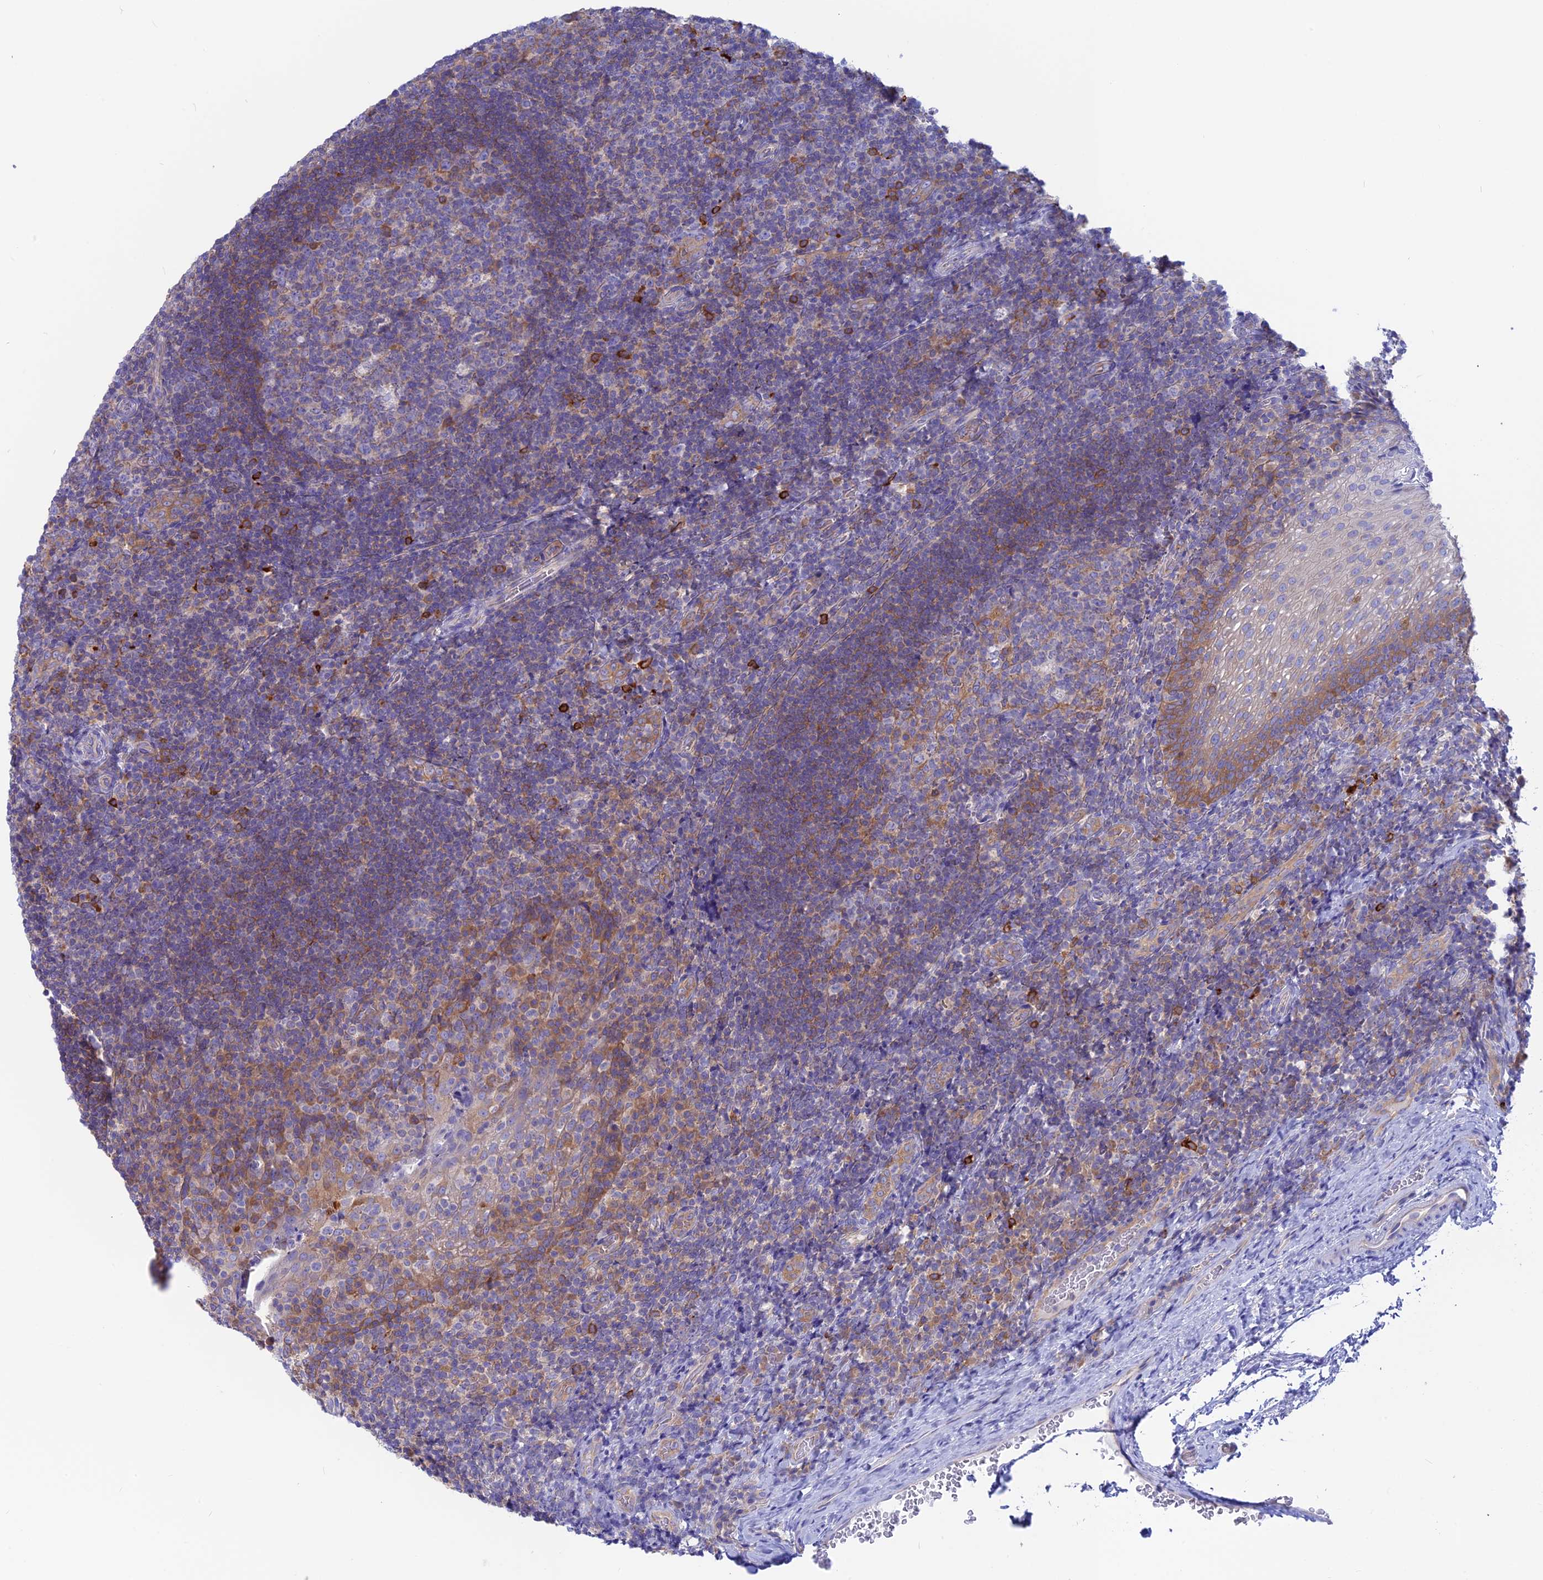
{"staining": {"intensity": "weak", "quantity": "<25%", "location": "cytoplasmic/membranous"}, "tissue": "tonsil", "cell_type": "Germinal center cells", "image_type": "normal", "snomed": [{"axis": "morphology", "description": "Normal tissue, NOS"}, {"axis": "topography", "description": "Tonsil"}], "caption": "Tonsil stained for a protein using IHC demonstrates no staining germinal center cells.", "gene": "LZTFL1", "patient": {"sex": "male", "age": 17}}